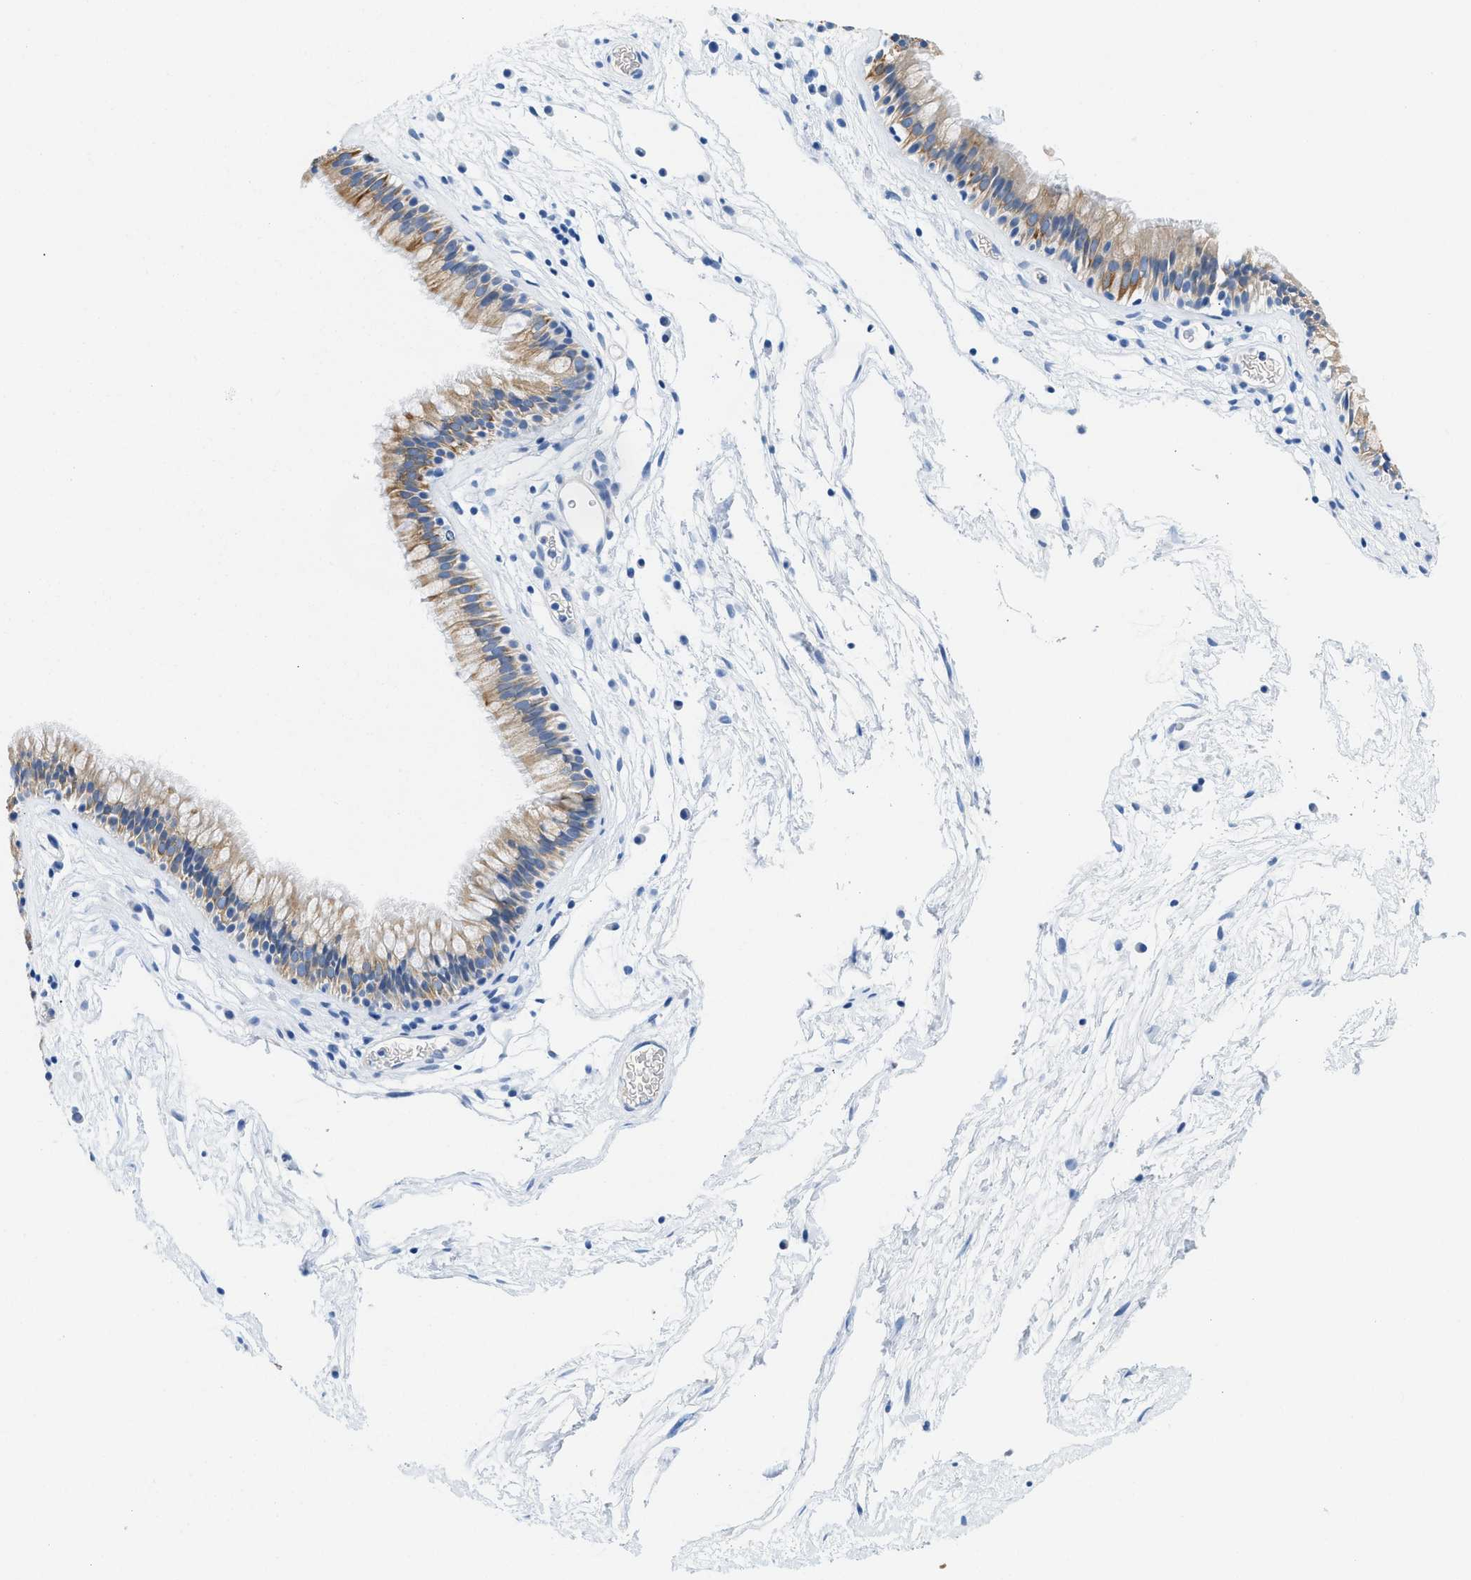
{"staining": {"intensity": "moderate", "quantity": ">75%", "location": "cytoplasmic/membranous"}, "tissue": "nasopharynx", "cell_type": "Respiratory epithelial cells", "image_type": "normal", "snomed": [{"axis": "morphology", "description": "Normal tissue, NOS"}, {"axis": "morphology", "description": "Inflammation, NOS"}, {"axis": "topography", "description": "Nasopharynx"}], "caption": "Immunohistochemistry (IHC) (DAB) staining of unremarkable nasopharynx shows moderate cytoplasmic/membranous protein staining in approximately >75% of respiratory epithelial cells. (brown staining indicates protein expression, while blue staining denotes nuclei).", "gene": "BPGM", "patient": {"sex": "male", "age": 48}}